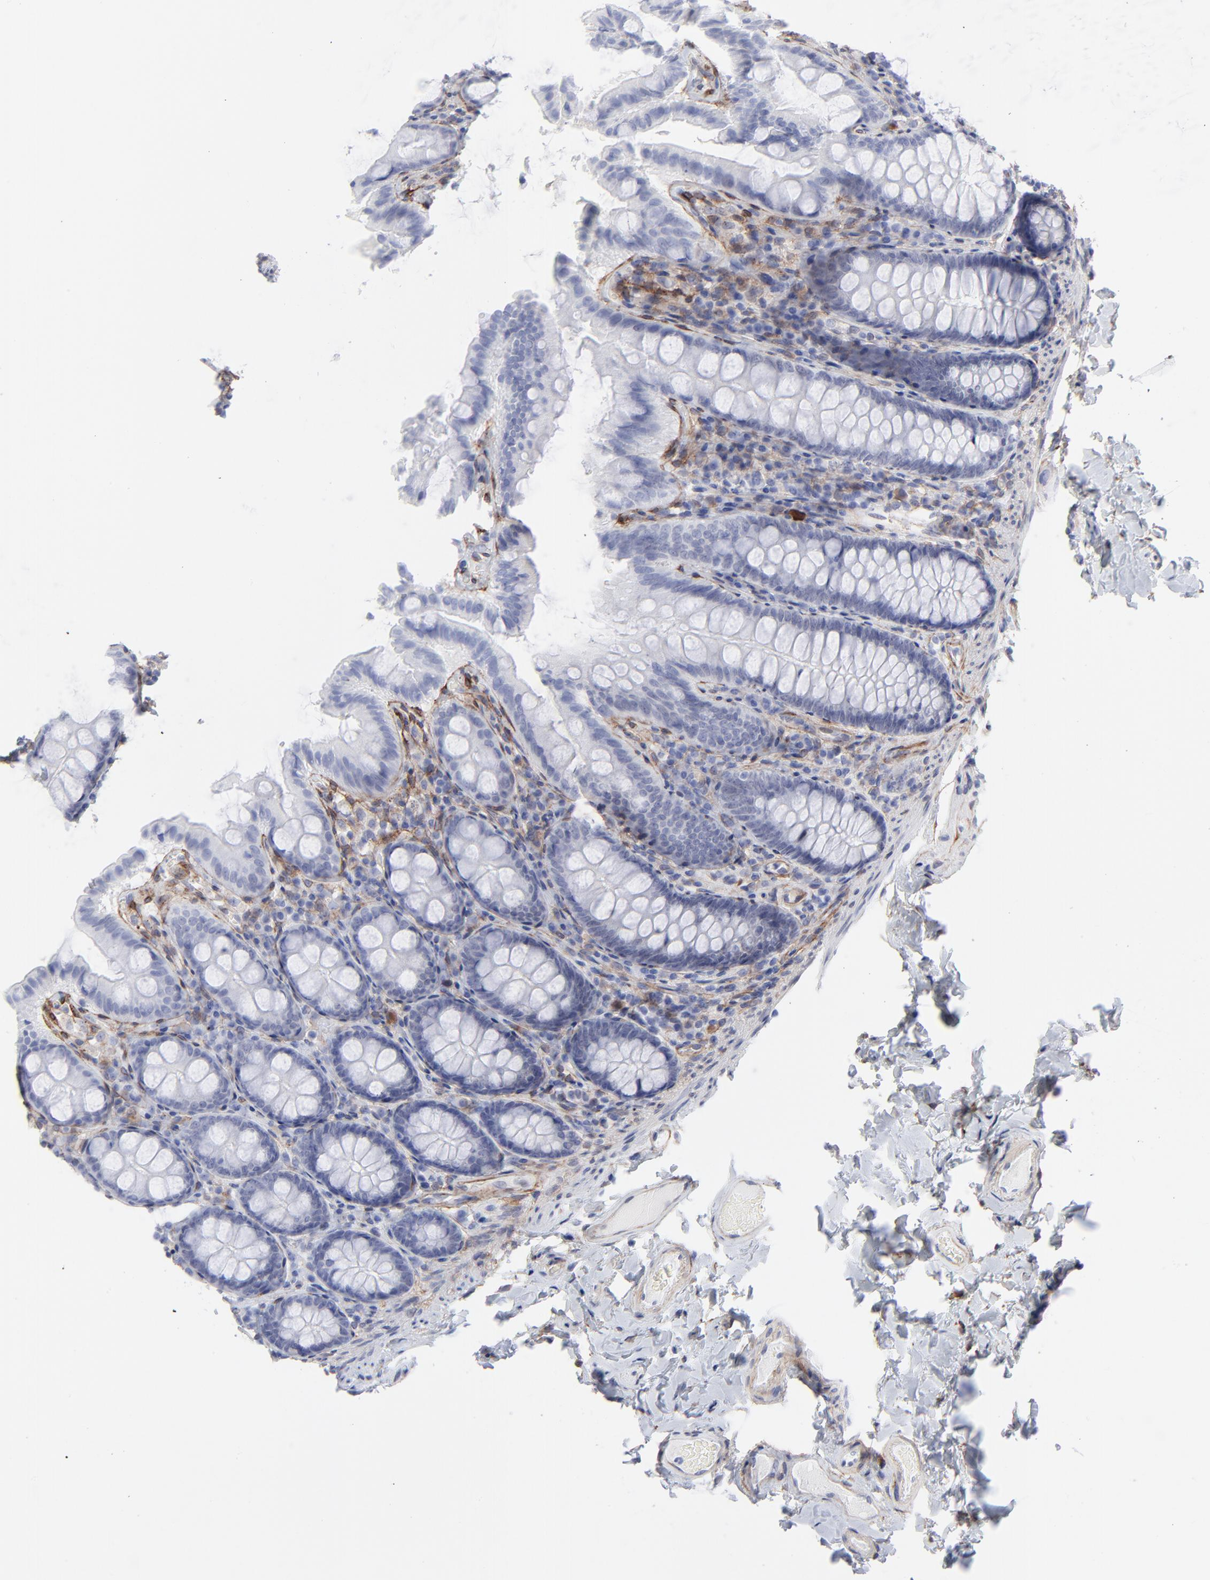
{"staining": {"intensity": "weak", "quantity": ">75%", "location": "cytoplasmic/membranous"}, "tissue": "colon", "cell_type": "Endothelial cells", "image_type": "normal", "snomed": [{"axis": "morphology", "description": "Normal tissue, NOS"}, {"axis": "topography", "description": "Colon"}], "caption": "Colon stained for a protein demonstrates weak cytoplasmic/membranous positivity in endothelial cells.", "gene": "PDGFRB", "patient": {"sex": "female", "age": 61}}